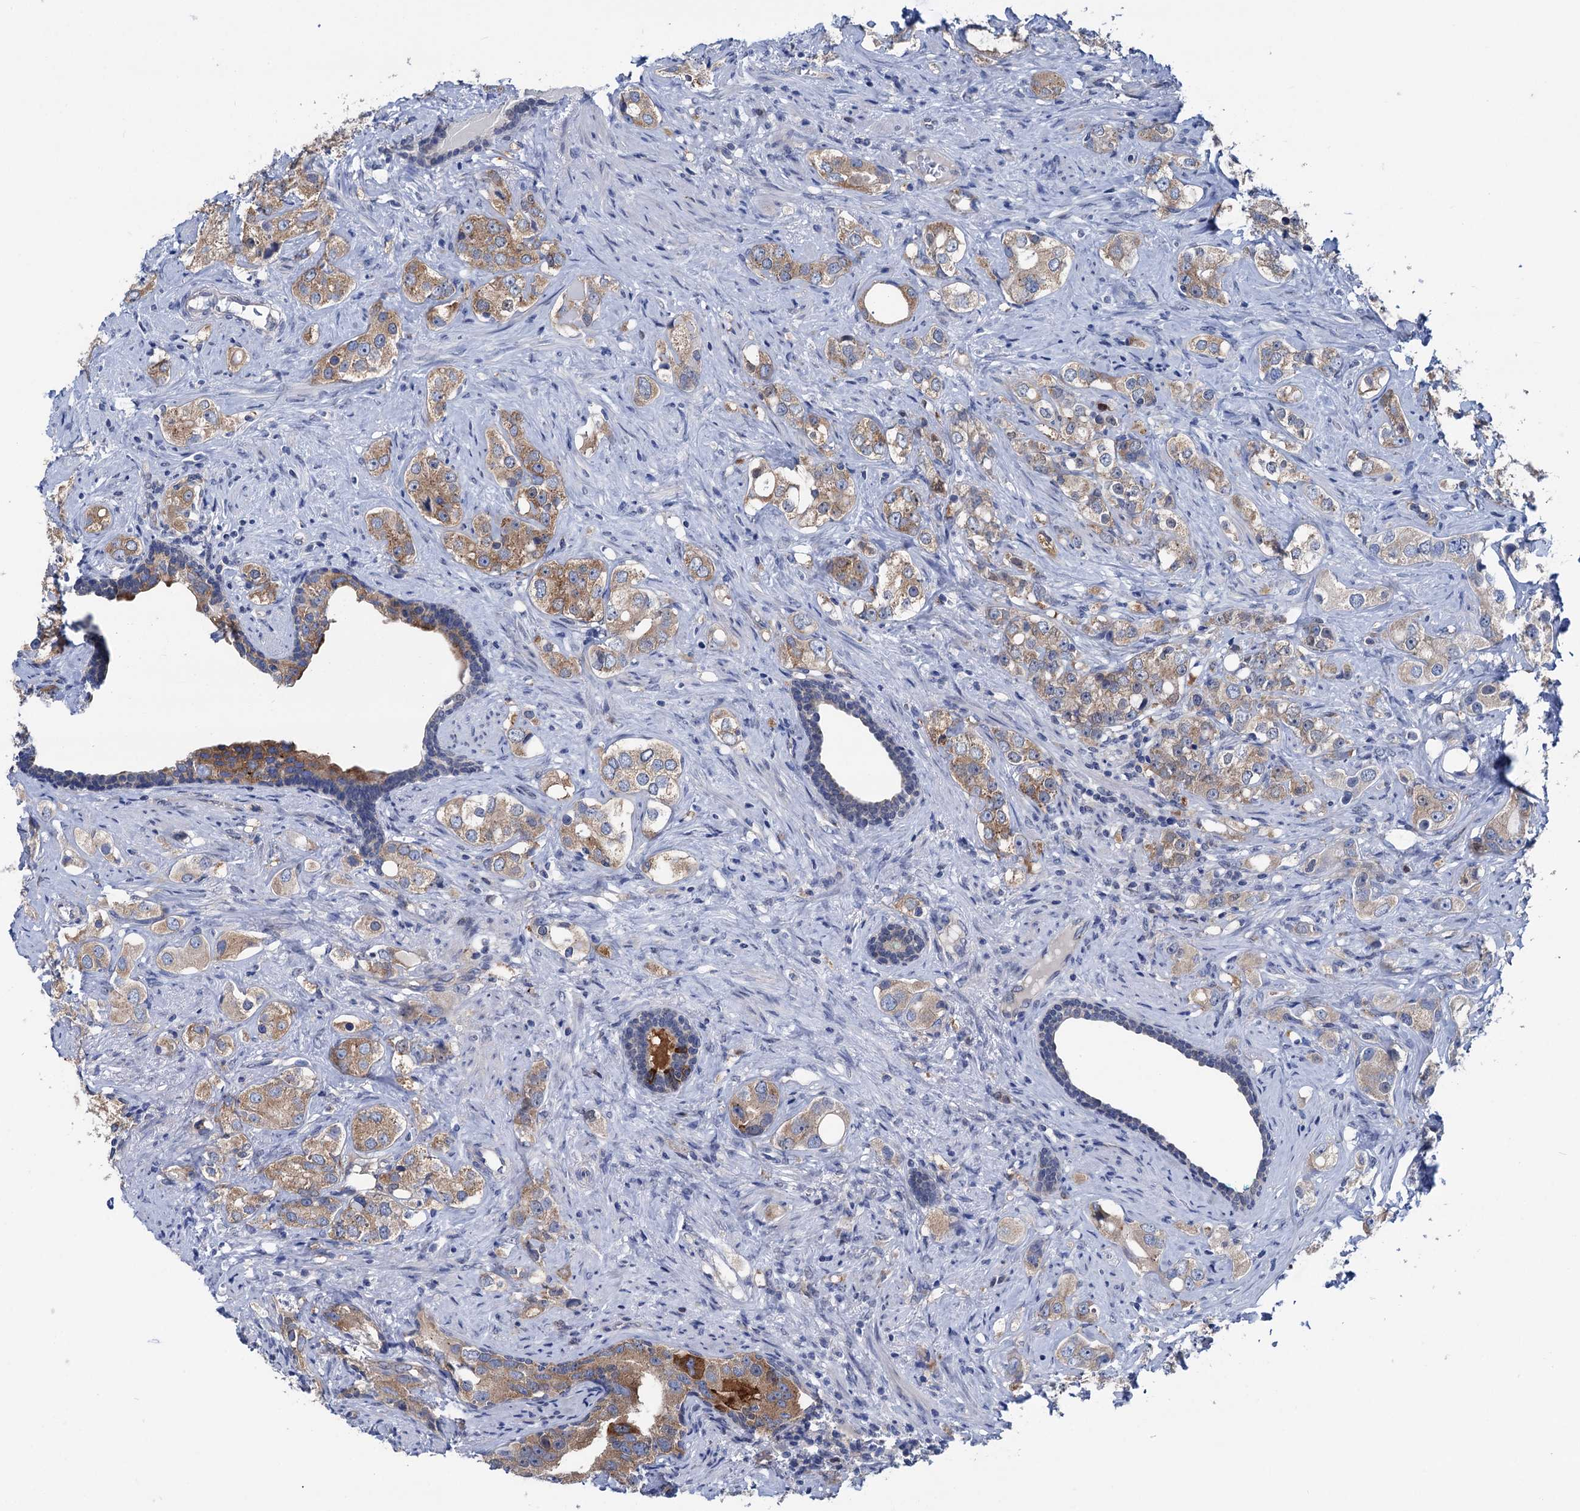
{"staining": {"intensity": "moderate", "quantity": ">75%", "location": "cytoplasmic/membranous"}, "tissue": "prostate cancer", "cell_type": "Tumor cells", "image_type": "cancer", "snomed": [{"axis": "morphology", "description": "Adenocarcinoma, High grade"}, {"axis": "topography", "description": "Prostate"}], "caption": "Moderate cytoplasmic/membranous staining for a protein is seen in approximately >75% of tumor cells of adenocarcinoma (high-grade) (prostate) using immunohistochemistry.", "gene": "ZNRD2", "patient": {"sex": "male", "age": 63}}